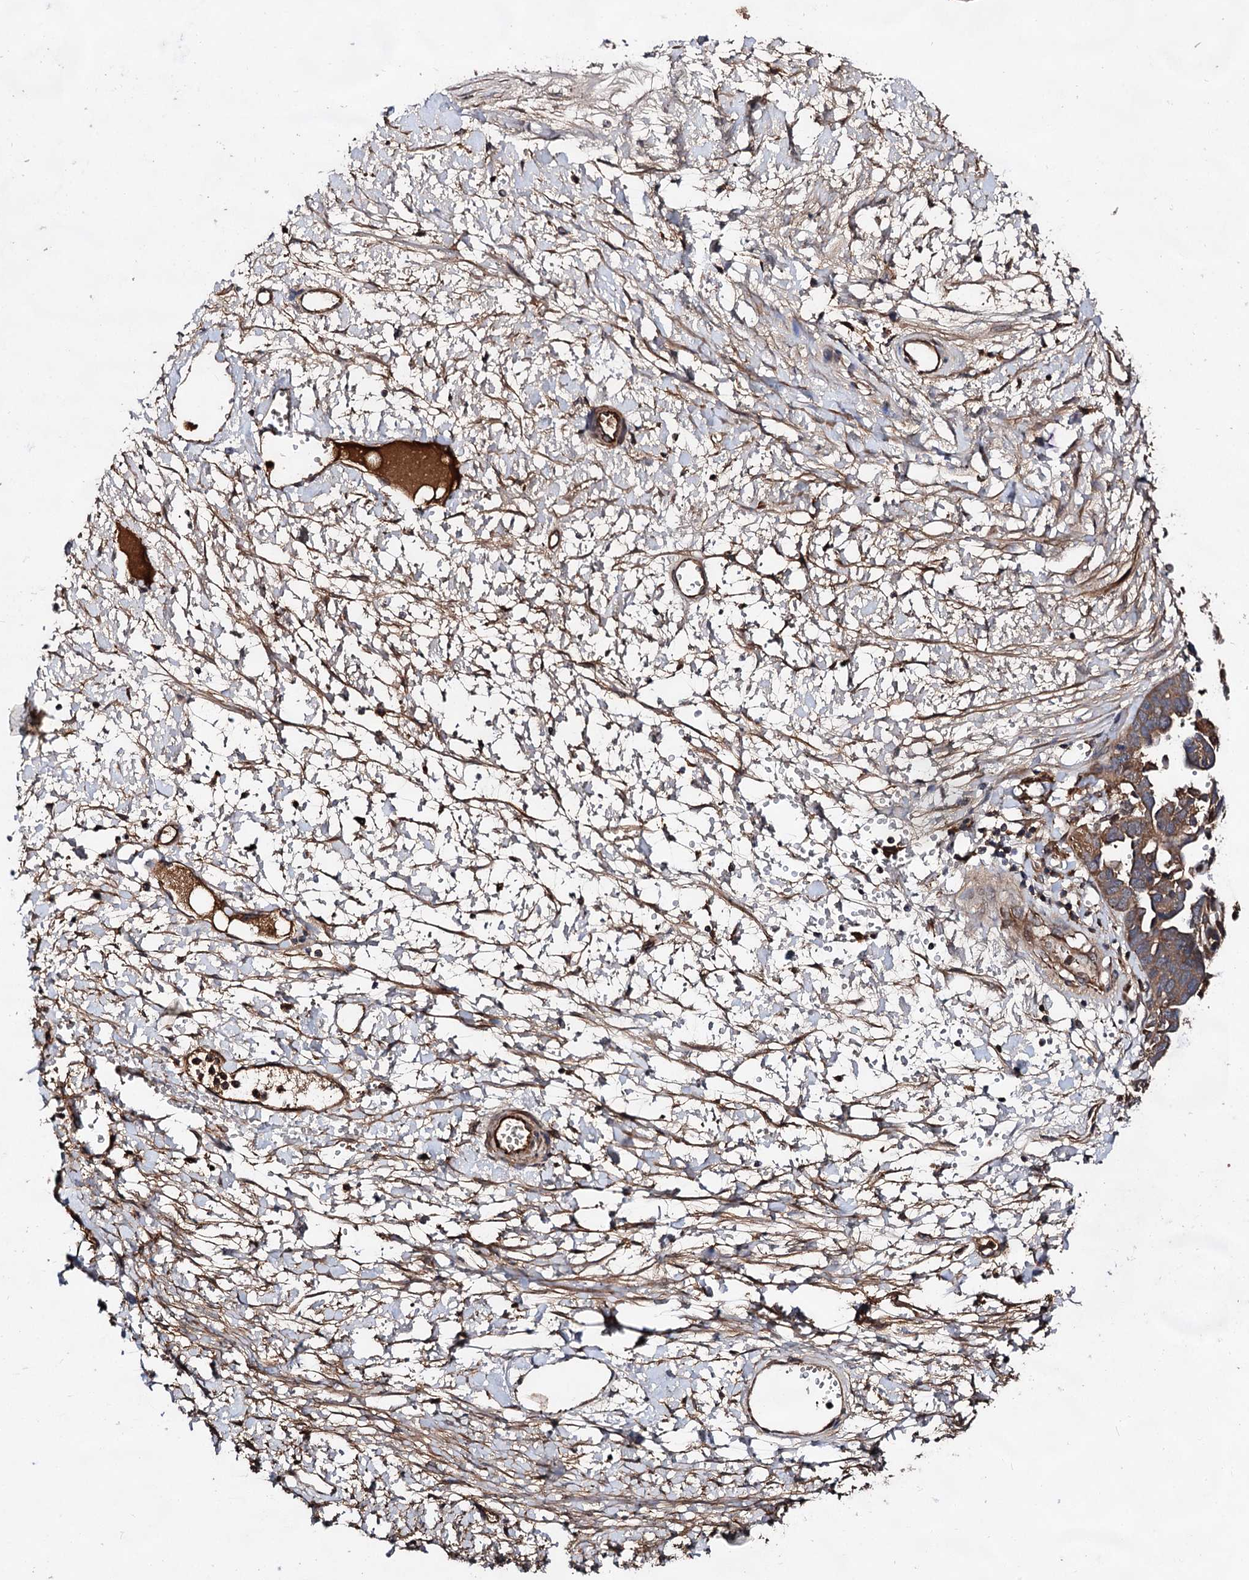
{"staining": {"intensity": "moderate", "quantity": ">75%", "location": "cytoplasmic/membranous"}, "tissue": "ovarian cancer", "cell_type": "Tumor cells", "image_type": "cancer", "snomed": [{"axis": "morphology", "description": "Cystadenocarcinoma, serous, NOS"}, {"axis": "topography", "description": "Ovary"}], "caption": "Immunohistochemistry of human ovarian cancer (serous cystadenocarcinoma) shows medium levels of moderate cytoplasmic/membranous positivity in about >75% of tumor cells.", "gene": "TEX9", "patient": {"sex": "female", "age": 54}}